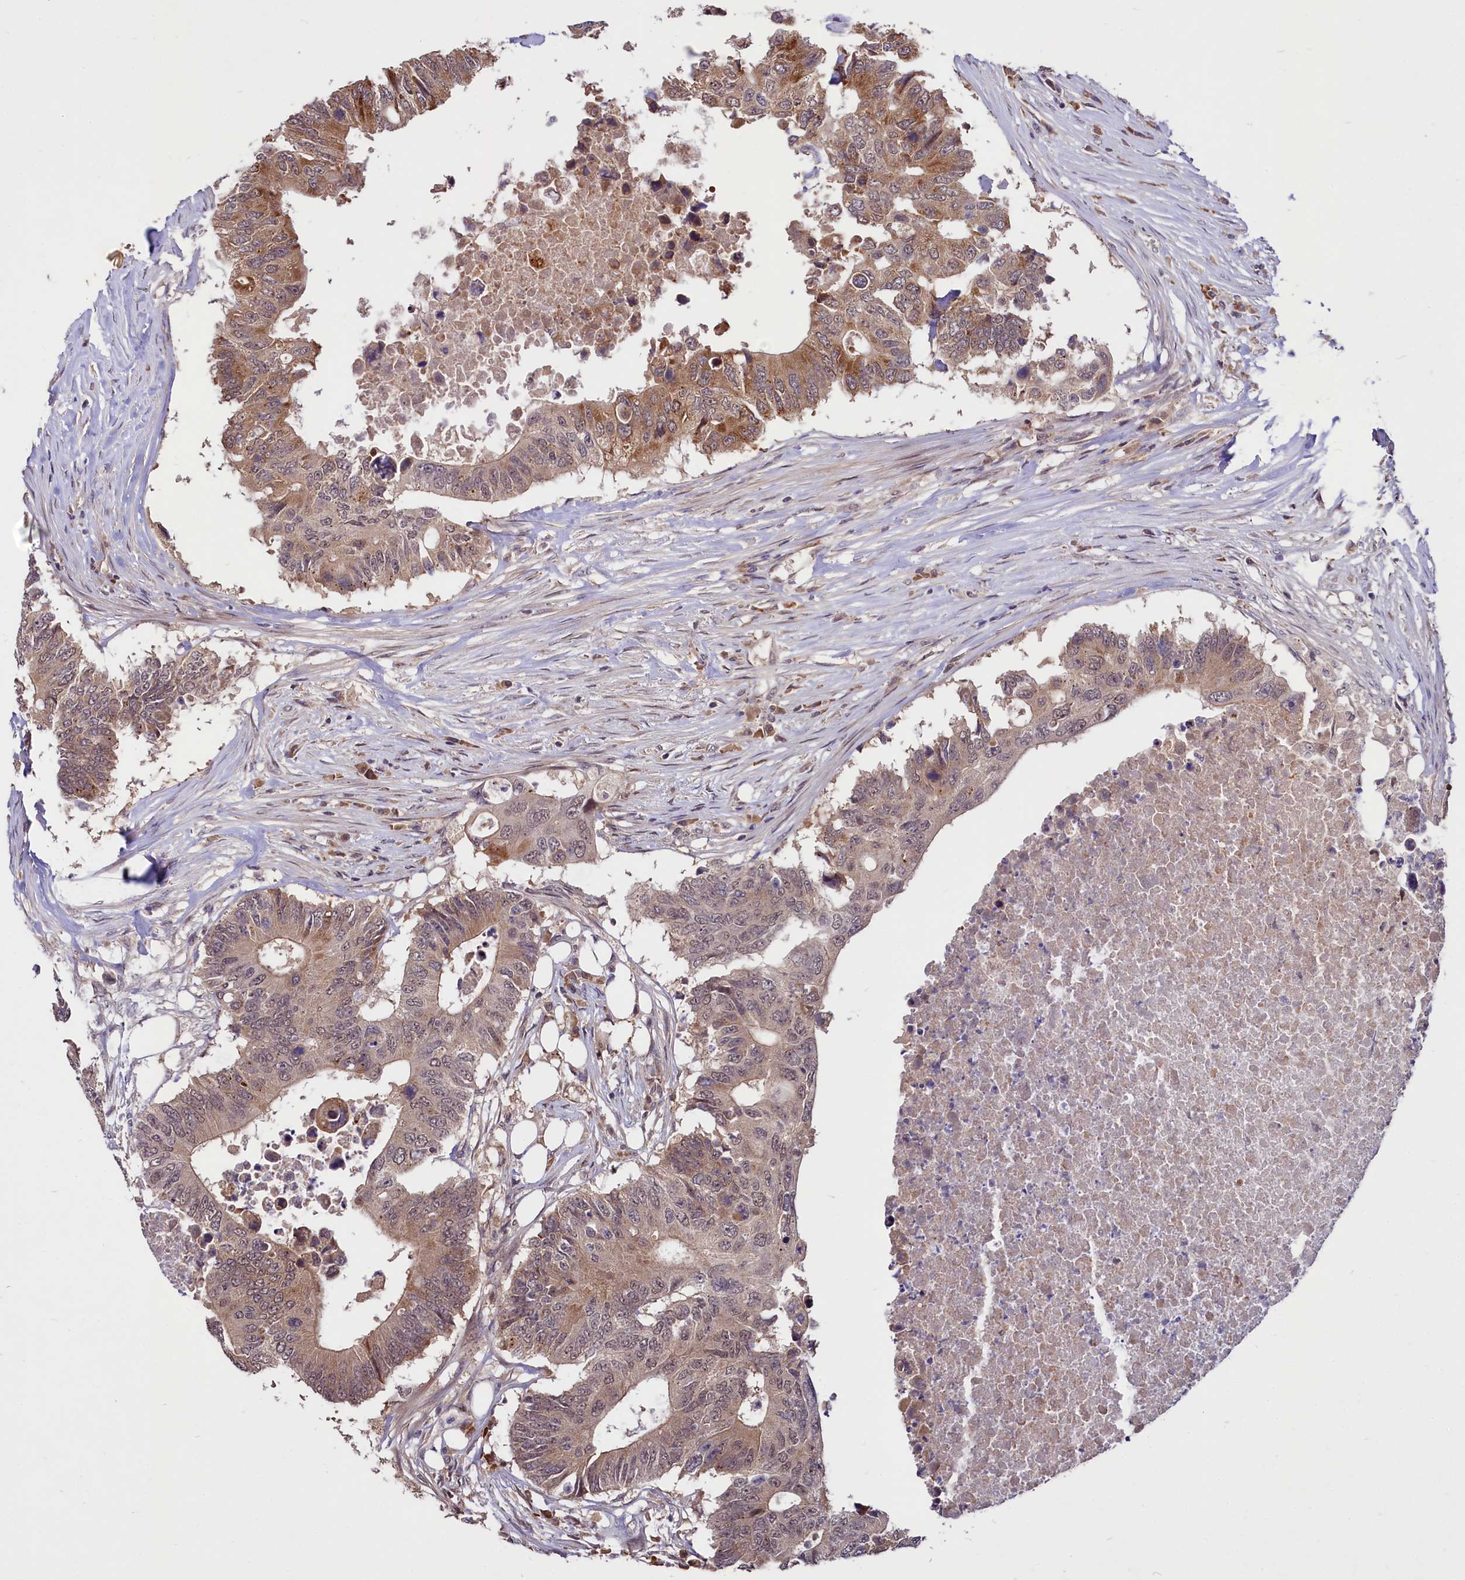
{"staining": {"intensity": "moderate", "quantity": ">75%", "location": "cytoplasmic/membranous"}, "tissue": "colorectal cancer", "cell_type": "Tumor cells", "image_type": "cancer", "snomed": [{"axis": "morphology", "description": "Adenocarcinoma, NOS"}, {"axis": "topography", "description": "Colon"}], "caption": "Adenocarcinoma (colorectal) stained with a protein marker displays moderate staining in tumor cells.", "gene": "UBE3A", "patient": {"sex": "male", "age": 71}}